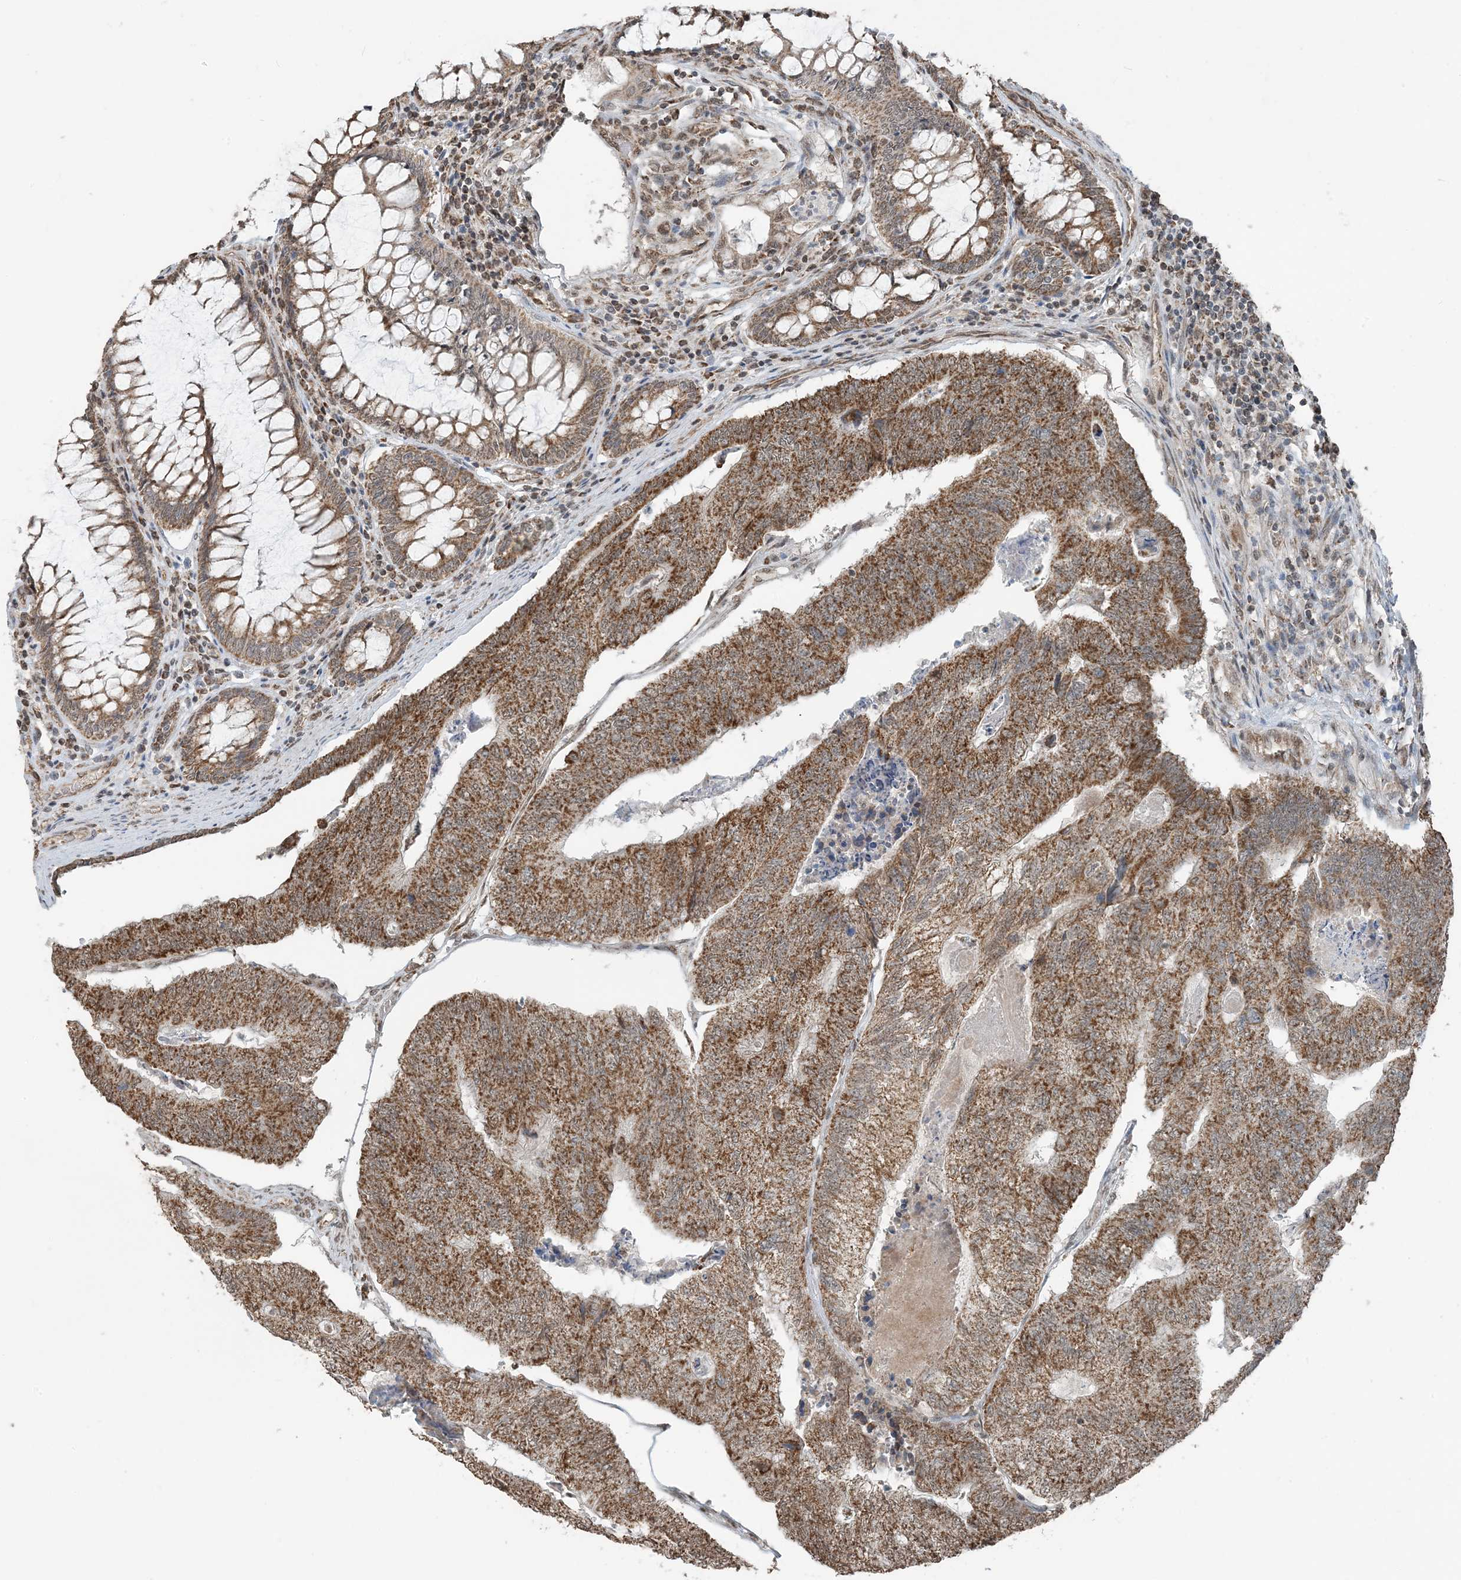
{"staining": {"intensity": "moderate", "quantity": ">75%", "location": "cytoplasmic/membranous"}, "tissue": "colorectal cancer", "cell_type": "Tumor cells", "image_type": "cancer", "snomed": [{"axis": "morphology", "description": "Adenocarcinoma, NOS"}, {"axis": "topography", "description": "Colon"}], "caption": "Colorectal adenocarcinoma was stained to show a protein in brown. There is medium levels of moderate cytoplasmic/membranous staining in approximately >75% of tumor cells.", "gene": "PILRB", "patient": {"sex": "female", "age": 67}}